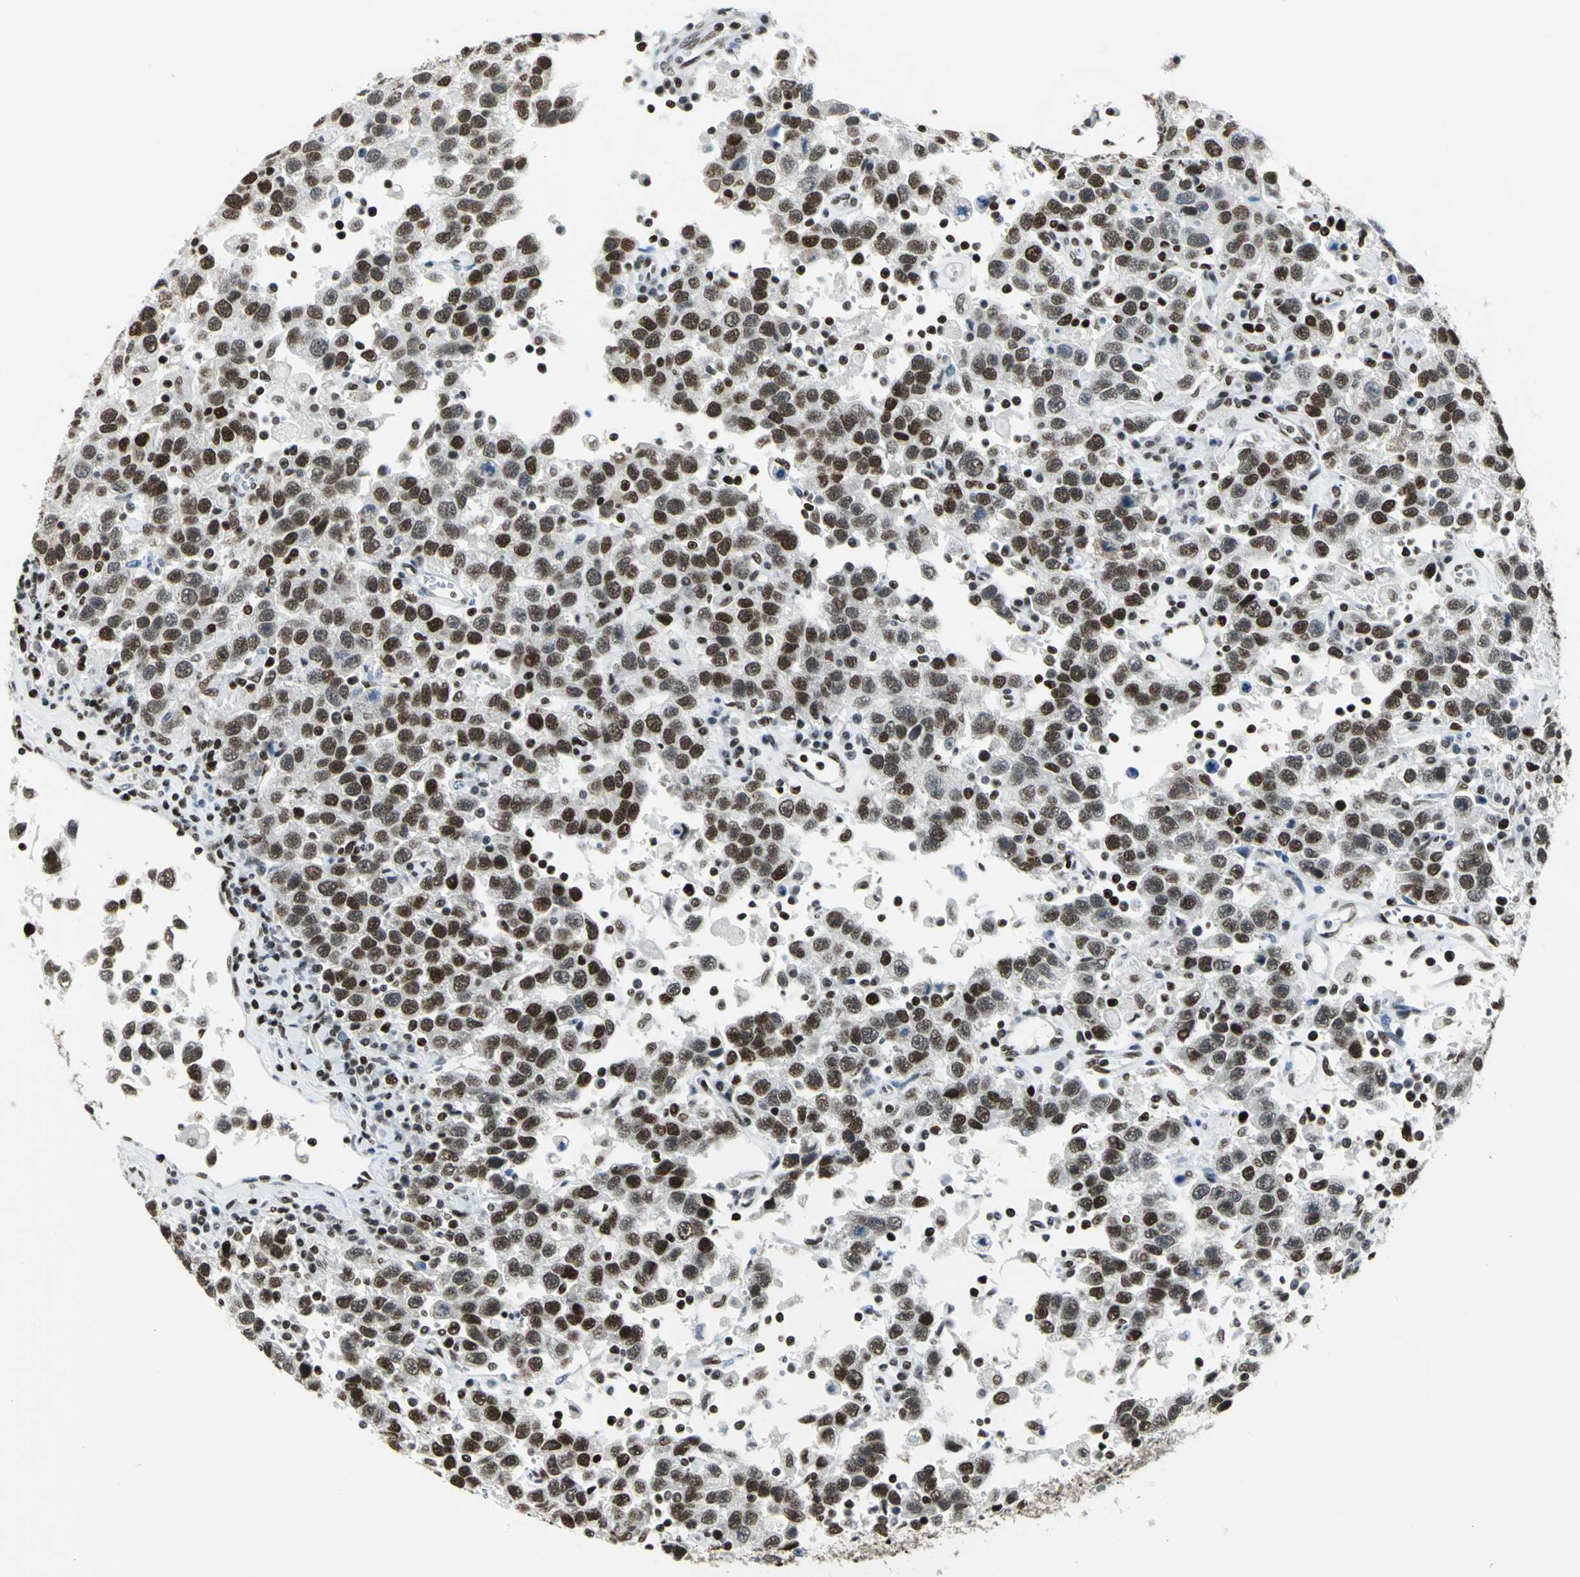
{"staining": {"intensity": "strong", "quantity": ">75%", "location": "nuclear"}, "tissue": "testis cancer", "cell_type": "Tumor cells", "image_type": "cancer", "snomed": [{"axis": "morphology", "description": "Seminoma, NOS"}, {"axis": "topography", "description": "Testis"}], "caption": "IHC (DAB) staining of testis cancer displays strong nuclear protein expression in approximately >75% of tumor cells. The staining was performed using DAB (3,3'-diaminobenzidine) to visualize the protein expression in brown, while the nuclei were stained in blue with hematoxylin (Magnification: 20x).", "gene": "HNRNPD", "patient": {"sex": "male", "age": 41}}